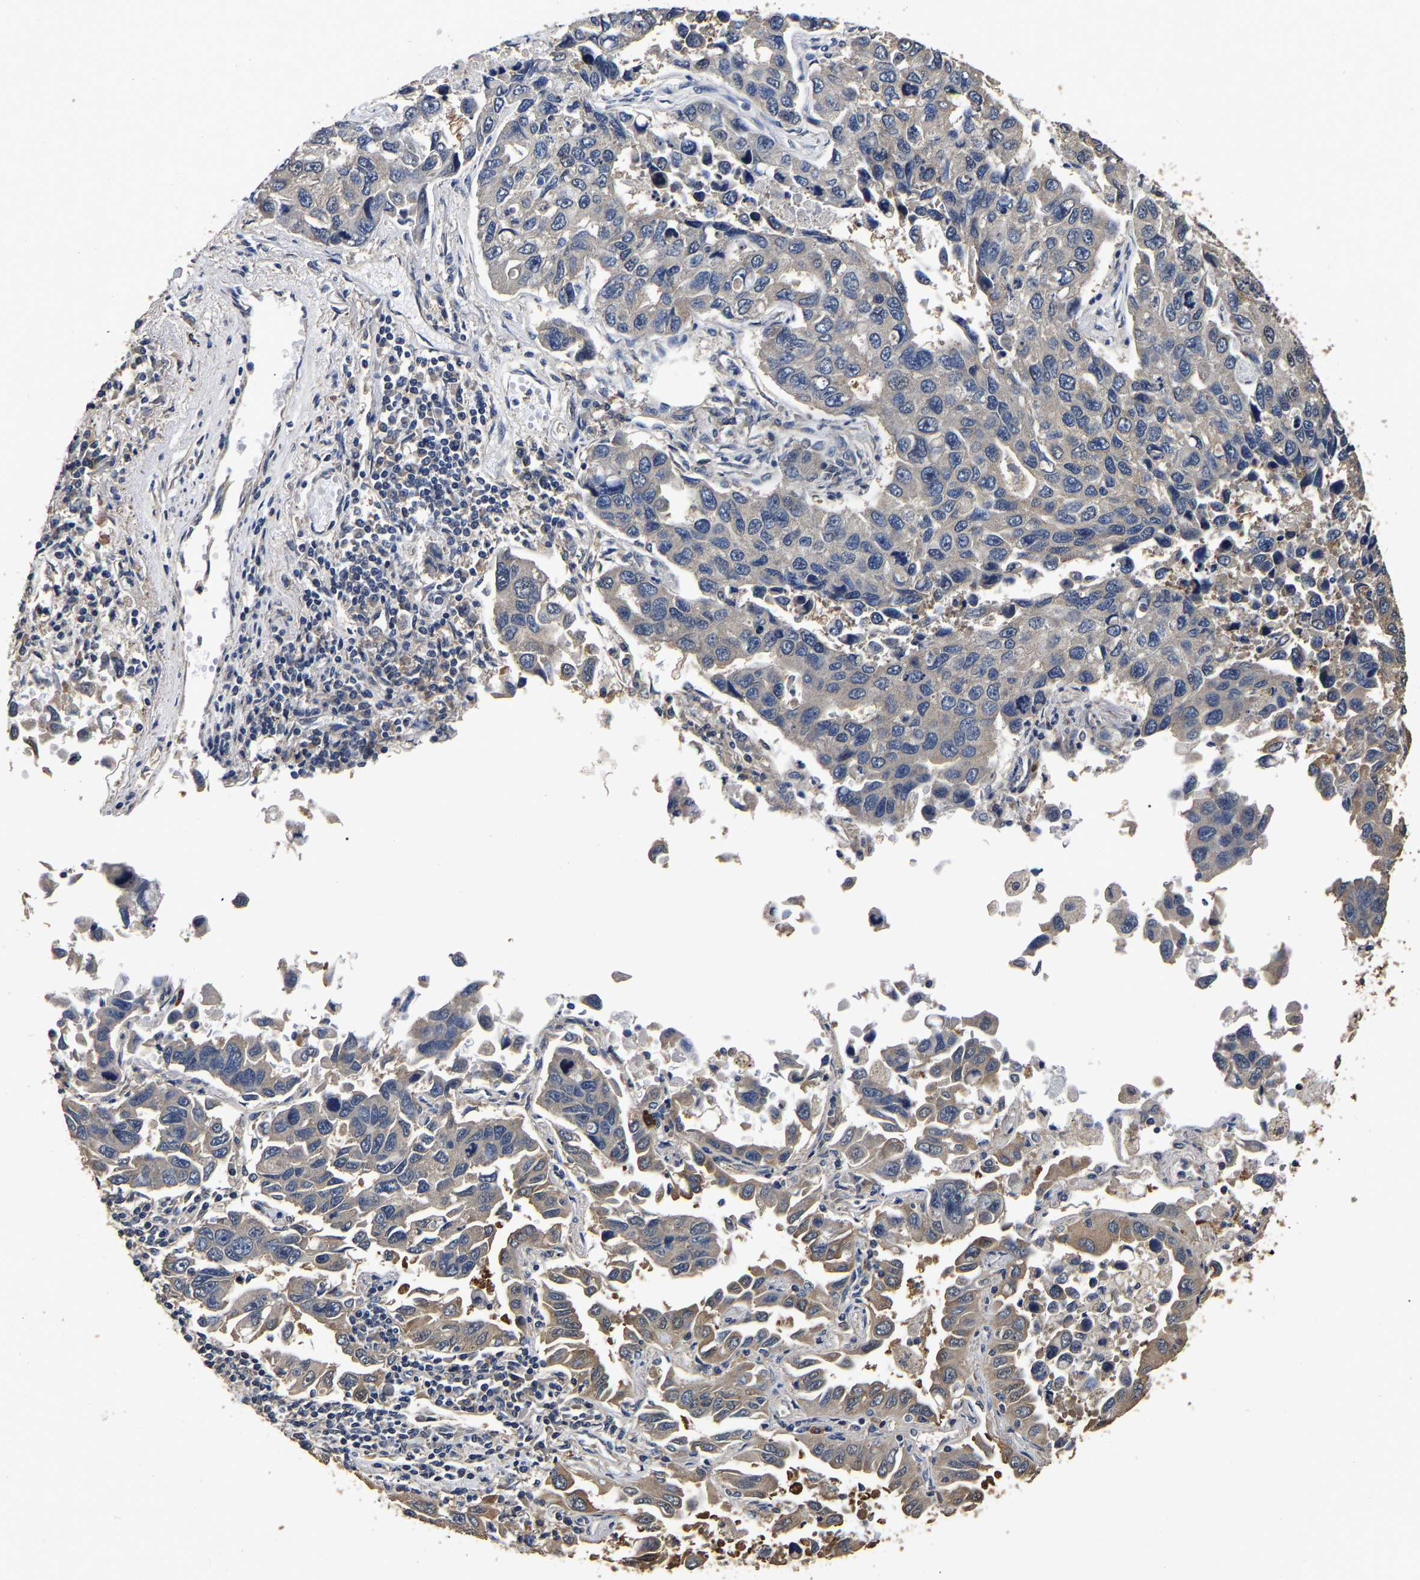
{"staining": {"intensity": "moderate", "quantity": "<25%", "location": "cytoplasmic/membranous"}, "tissue": "lung cancer", "cell_type": "Tumor cells", "image_type": "cancer", "snomed": [{"axis": "morphology", "description": "Adenocarcinoma, NOS"}, {"axis": "topography", "description": "Lung"}], "caption": "Lung cancer (adenocarcinoma) stained with a brown dye displays moderate cytoplasmic/membranous positive expression in approximately <25% of tumor cells.", "gene": "STK32C", "patient": {"sex": "male", "age": 64}}